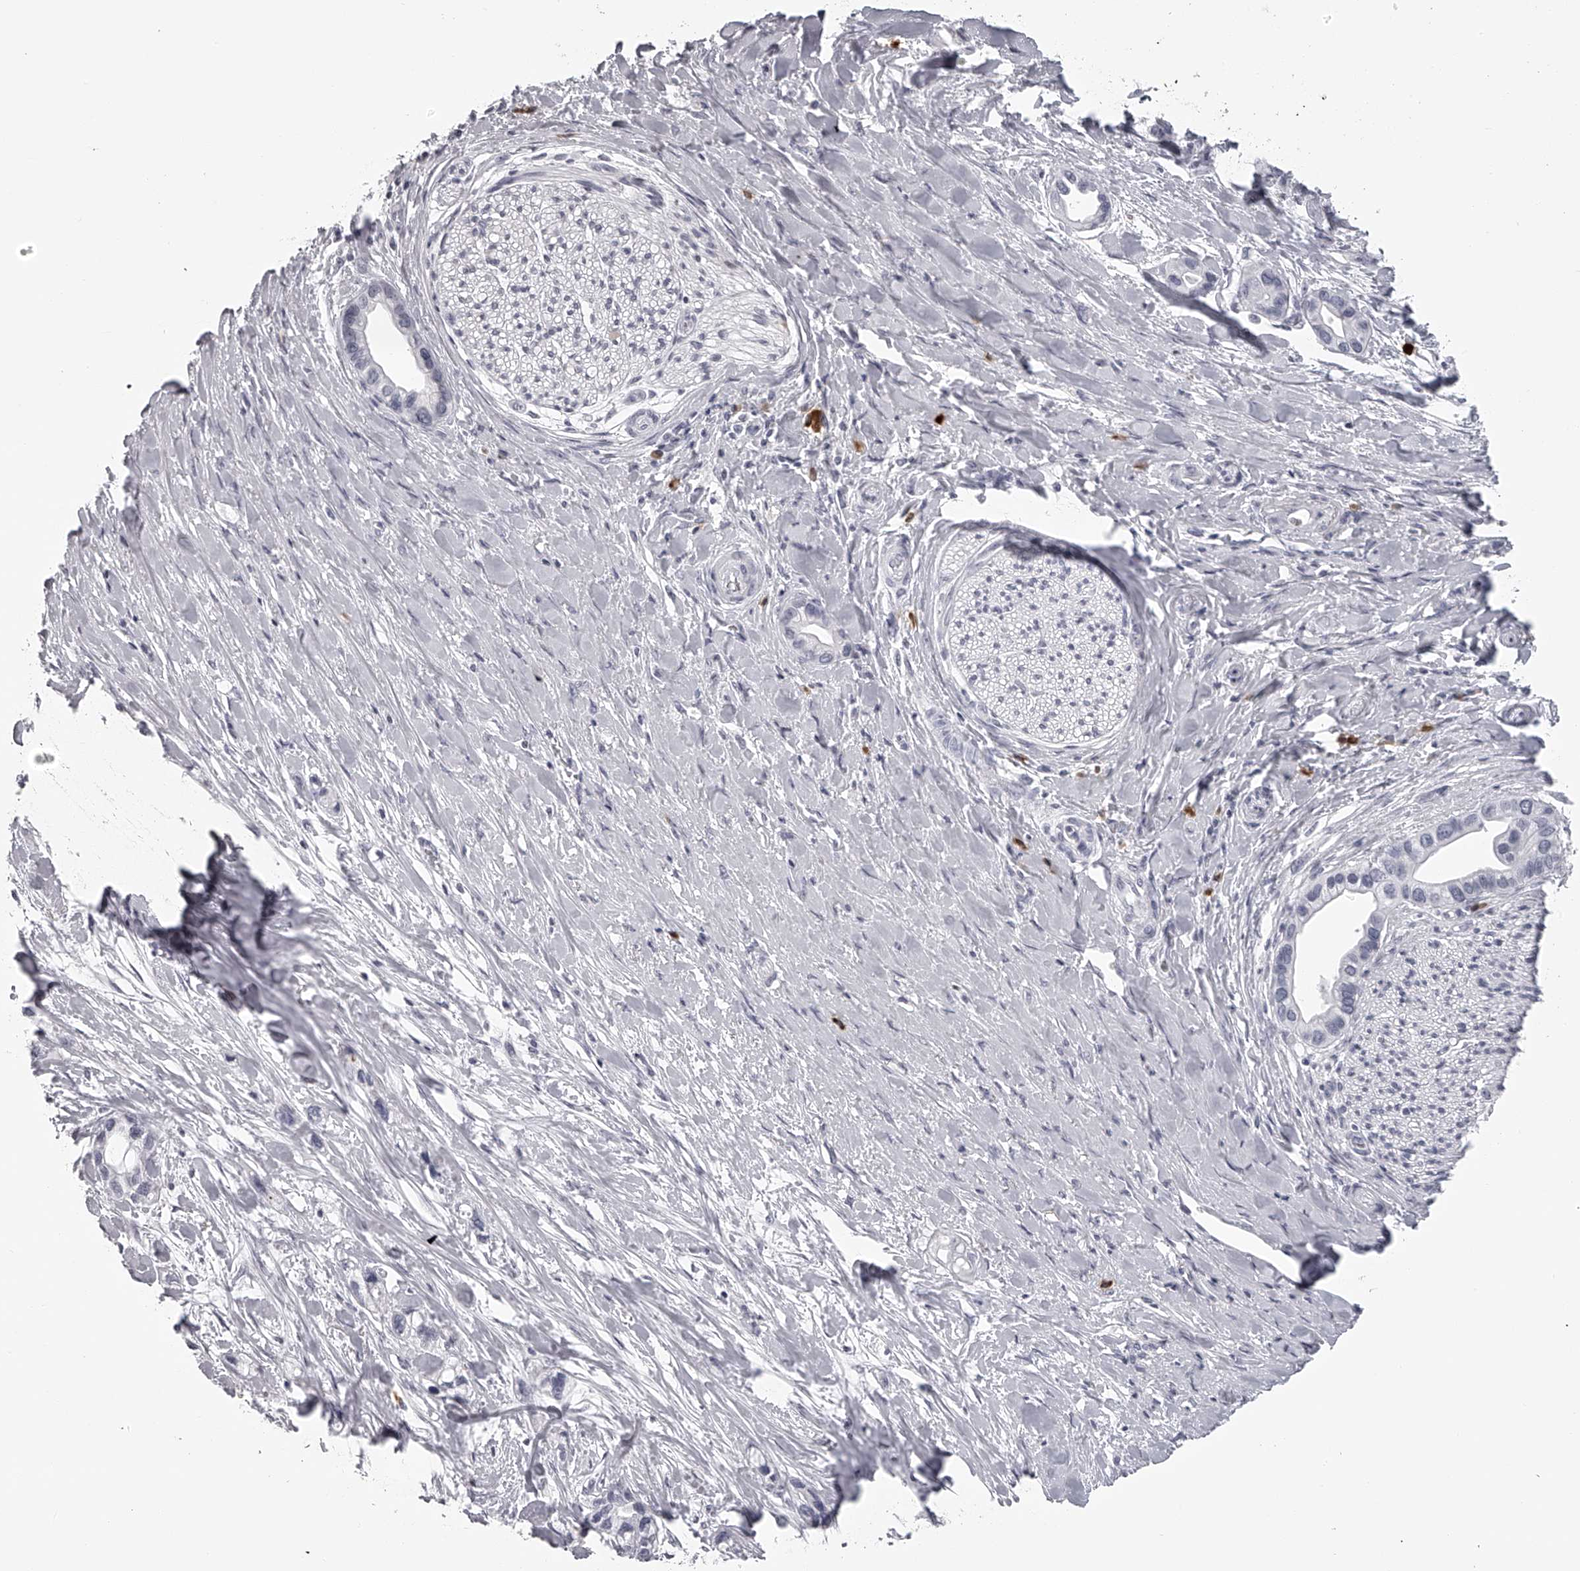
{"staining": {"intensity": "negative", "quantity": "none", "location": "none"}, "tissue": "pancreatic cancer", "cell_type": "Tumor cells", "image_type": "cancer", "snomed": [{"axis": "morphology", "description": "Adenocarcinoma, NOS"}, {"axis": "topography", "description": "Pancreas"}], "caption": "Immunohistochemistry (IHC) micrograph of neoplastic tissue: pancreatic adenocarcinoma stained with DAB (3,3'-diaminobenzidine) displays no significant protein expression in tumor cells.", "gene": "SEC11C", "patient": {"sex": "female", "age": 77}}